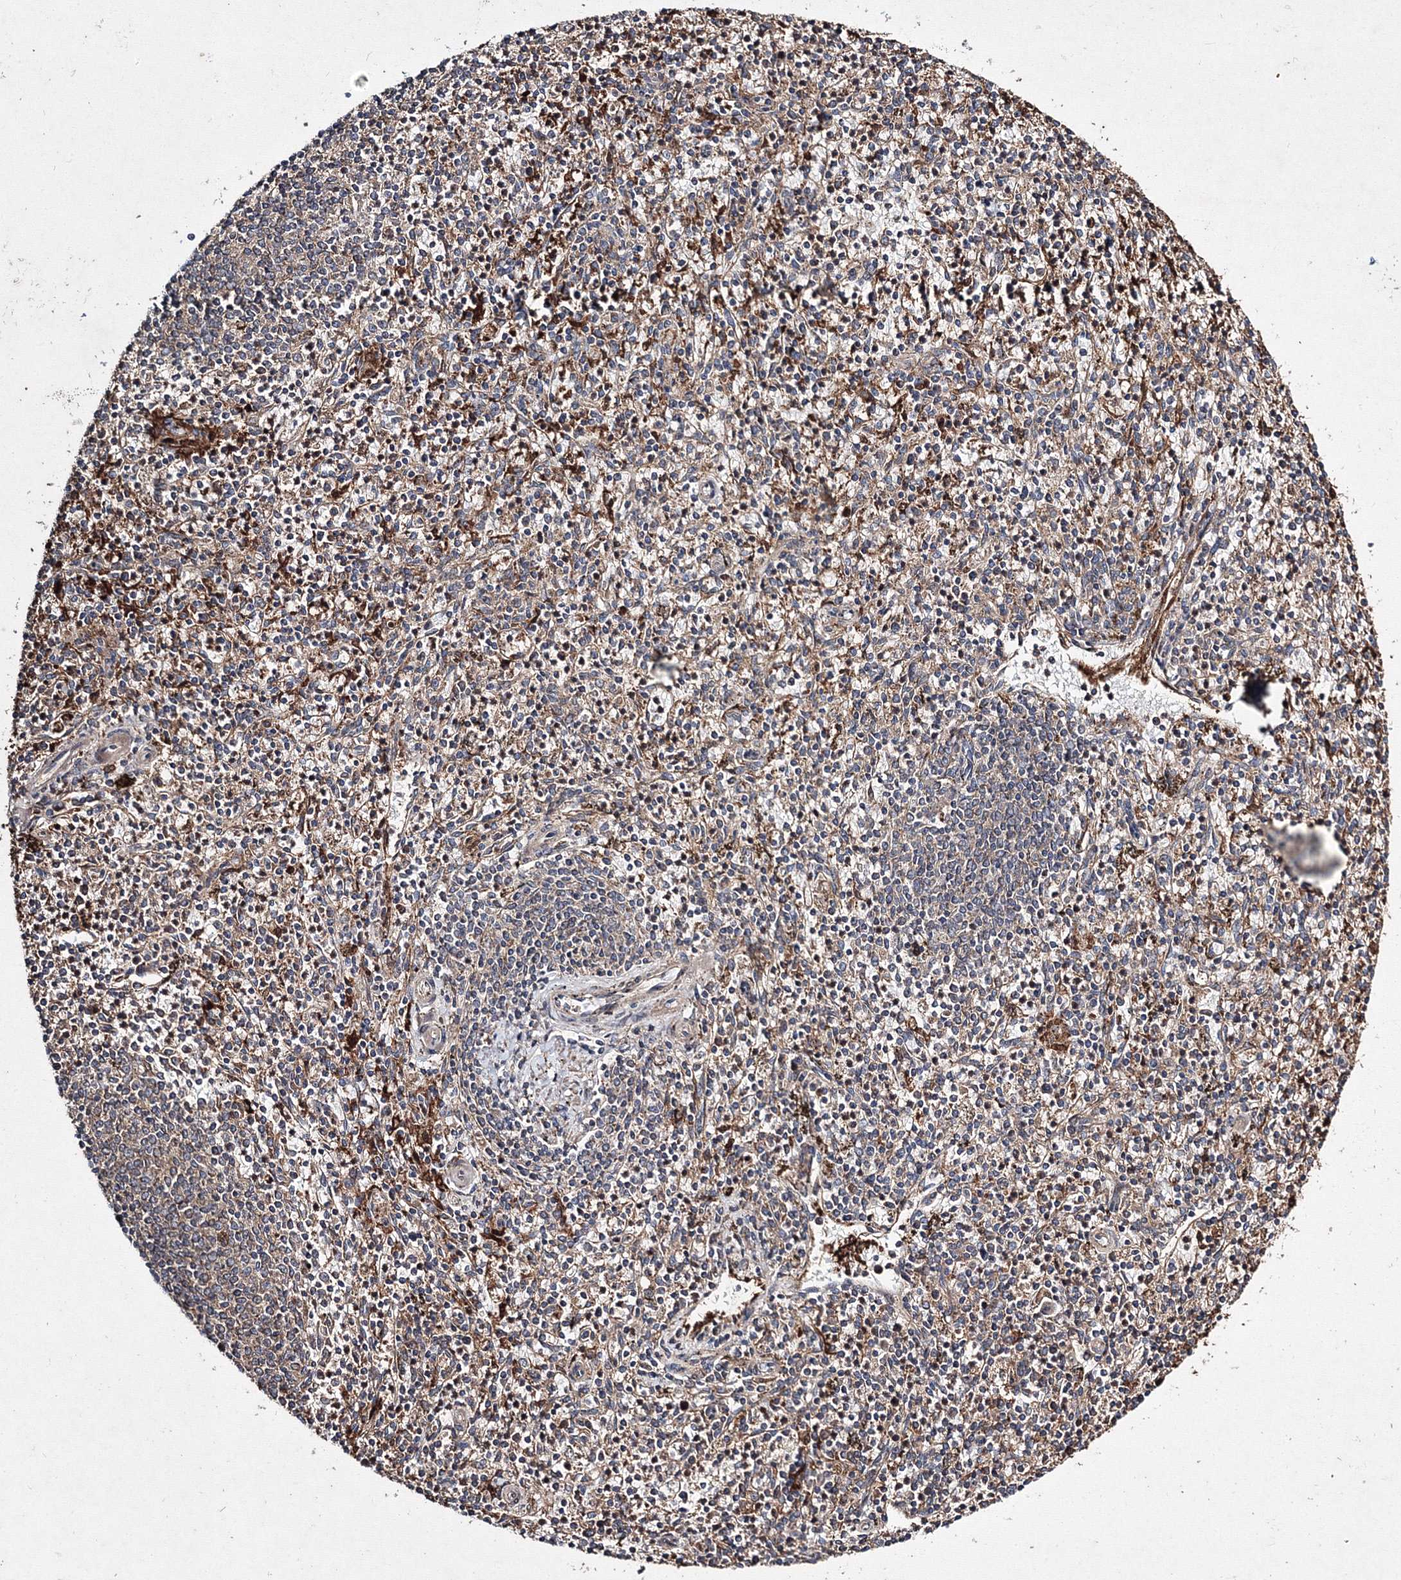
{"staining": {"intensity": "moderate", "quantity": "25%-75%", "location": "cytoplasmic/membranous"}, "tissue": "spleen", "cell_type": "Cells in red pulp", "image_type": "normal", "snomed": [{"axis": "morphology", "description": "Normal tissue, NOS"}, {"axis": "topography", "description": "Spleen"}], "caption": "A medium amount of moderate cytoplasmic/membranous expression is appreciated in approximately 25%-75% of cells in red pulp in benign spleen.", "gene": "RANBP3L", "patient": {"sex": "male", "age": 72}}